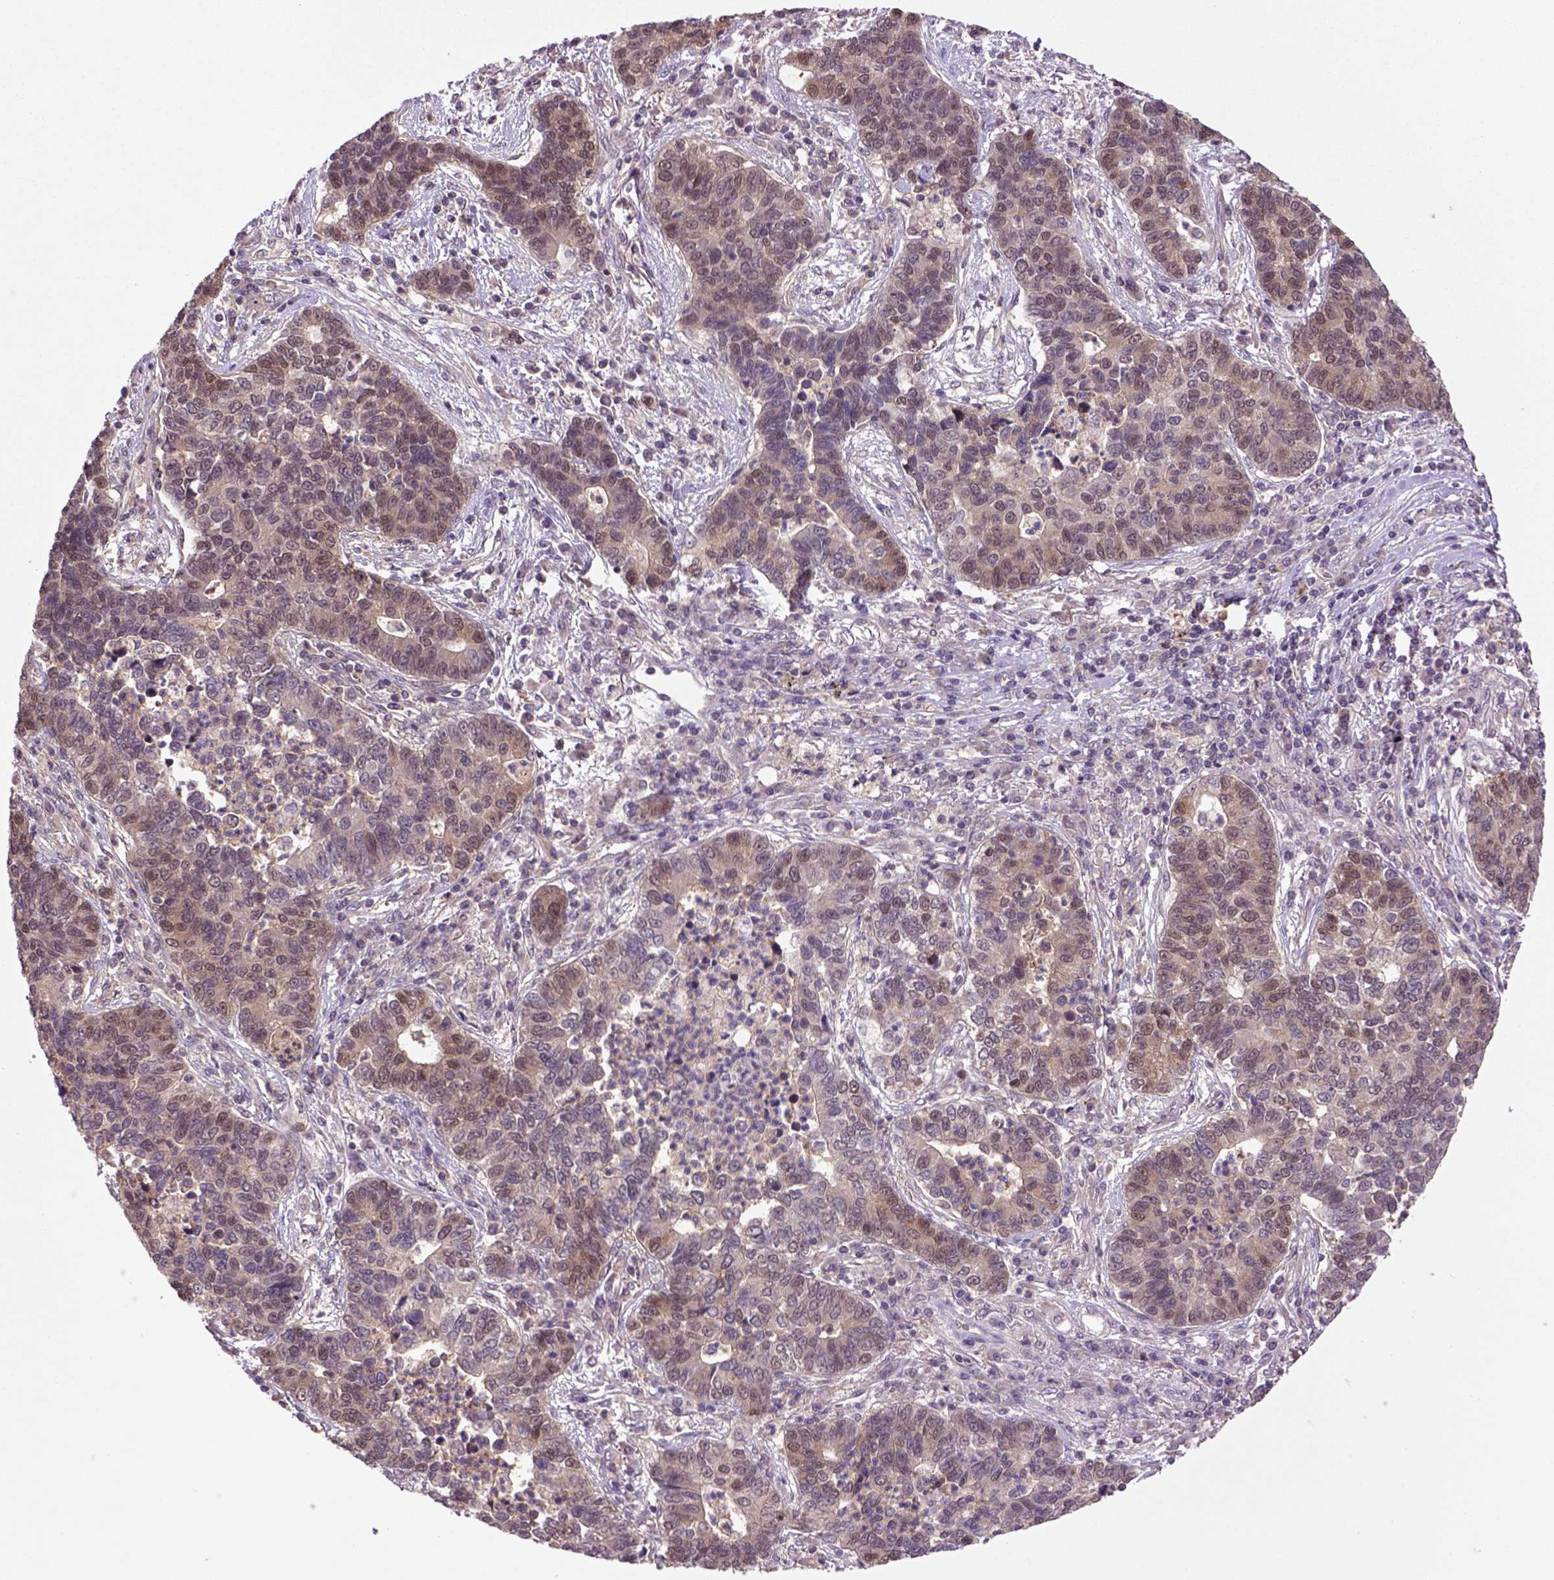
{"staining": {"intensity": "moderate", "quantity": ">75%", "location": "cytoplasmic/membranous,nuclear"}, "tissue": "lung cancer", "cell_type": "Tumor cells", "image_type": "cancer", "snomed": [{"axis": "morphology", "description": "Adenocarcinoma, NOS"}, {"axis": "topography", "description": "Lung"}], "caption": "Immunohistochemistry photomicrograph of neoplastic tissue: lung adenocarcinoma stained using IHC shows medium levels of moderate protein expression localized specifically in the cytoplasmic/membranous and nuclear of tumor cells, appearing as a cytoplasmic/membranous and nuclear brown color.", "gene": "HSPBP1", "patient": {"sex": "female", "age": 57}}